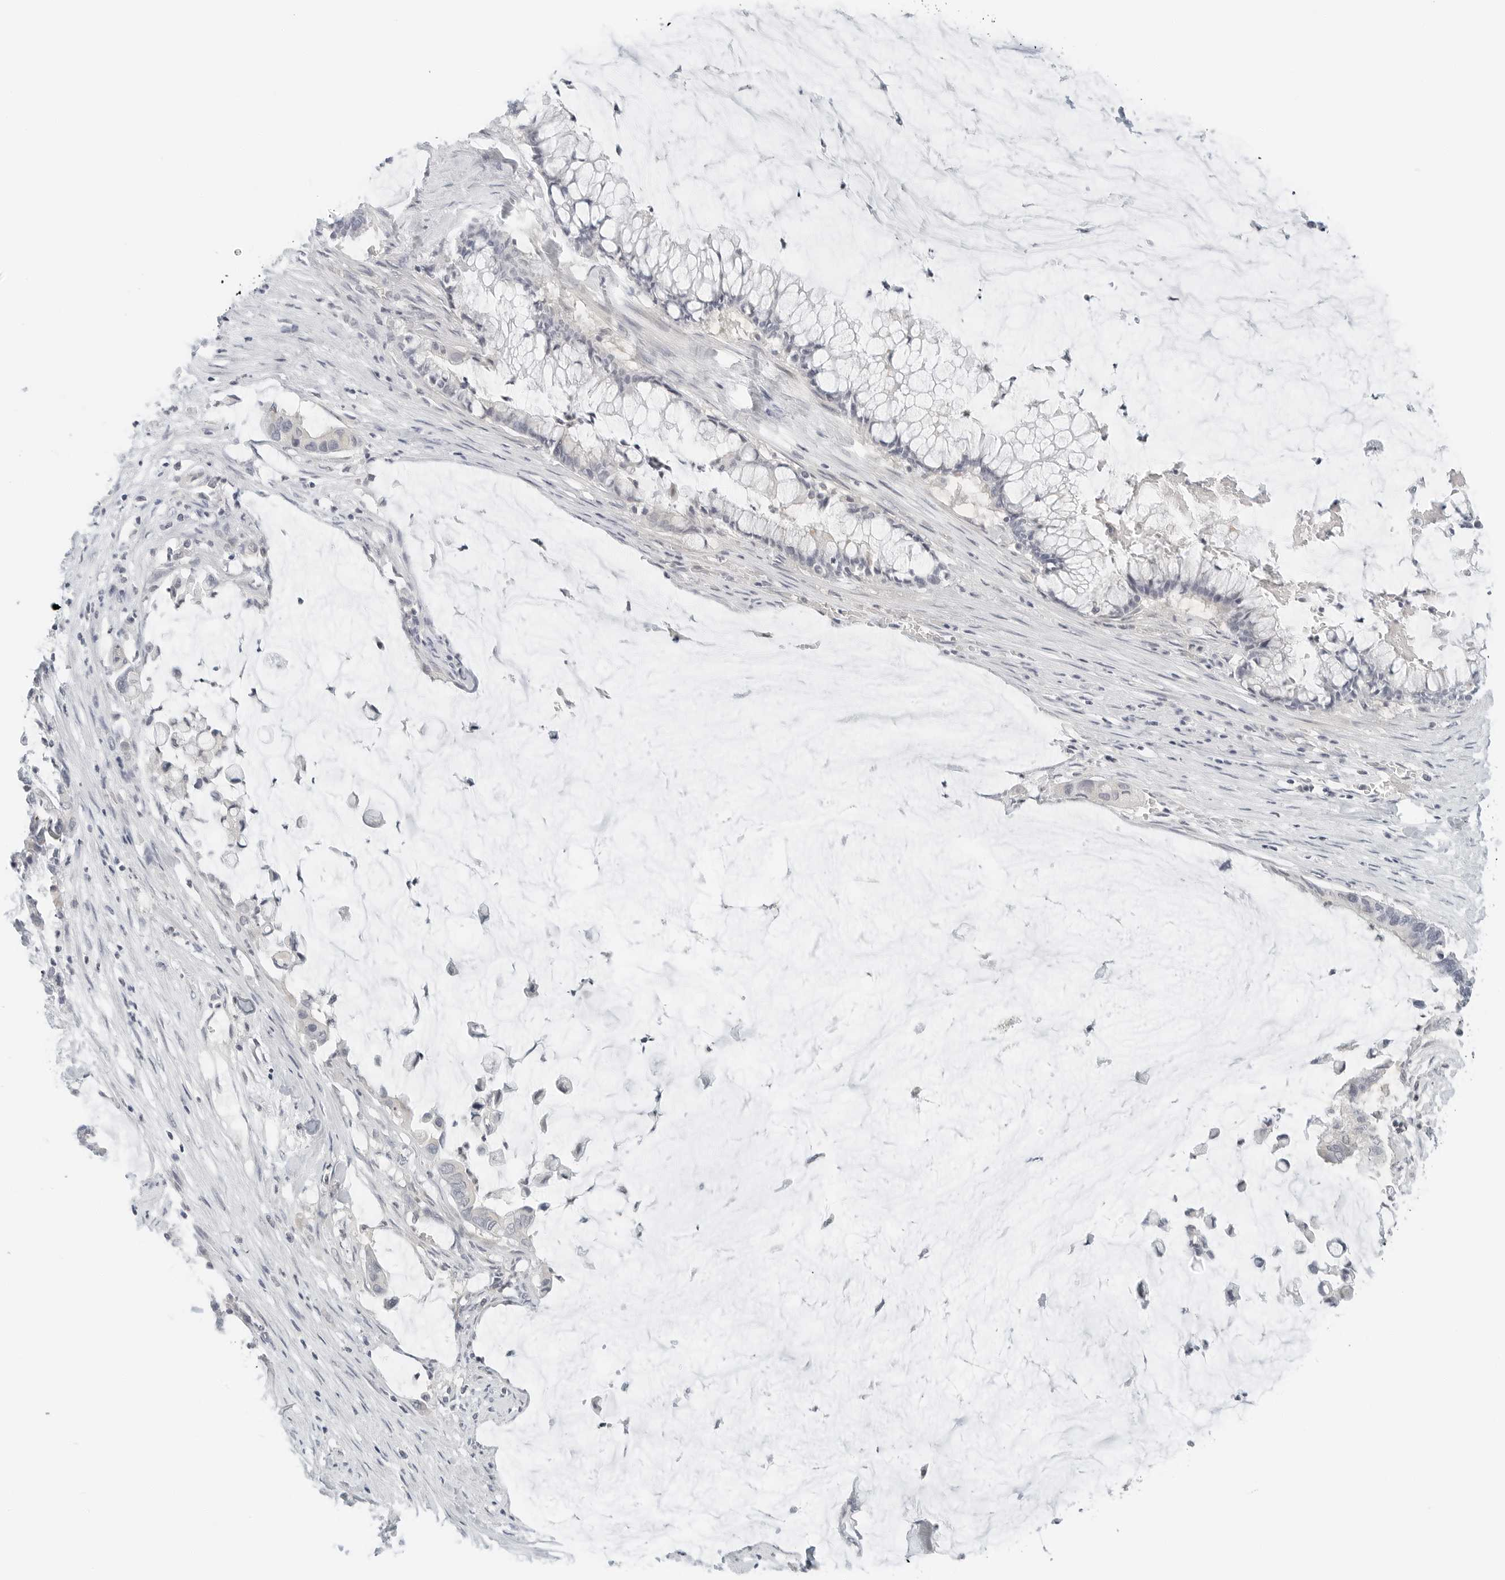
{"staining": {"intensity": "negative", "quantity": "none", "location": "none"}, "tissue": "pancreatic cancer", "cell_type": "Tumor cells", "image_type": "cancer", "snomed": [{"axis": "morphology", "description": "Adenocarcinoma, NOS"}, {"axis": "topography", "description": "Pancreas"}], "caption": "Protein analysis of pancreatic adenocarcinoma shows no significant positivity in tumor cells.", "gene": "IQCC", "patient": {"sex": "male", "age": 41}}